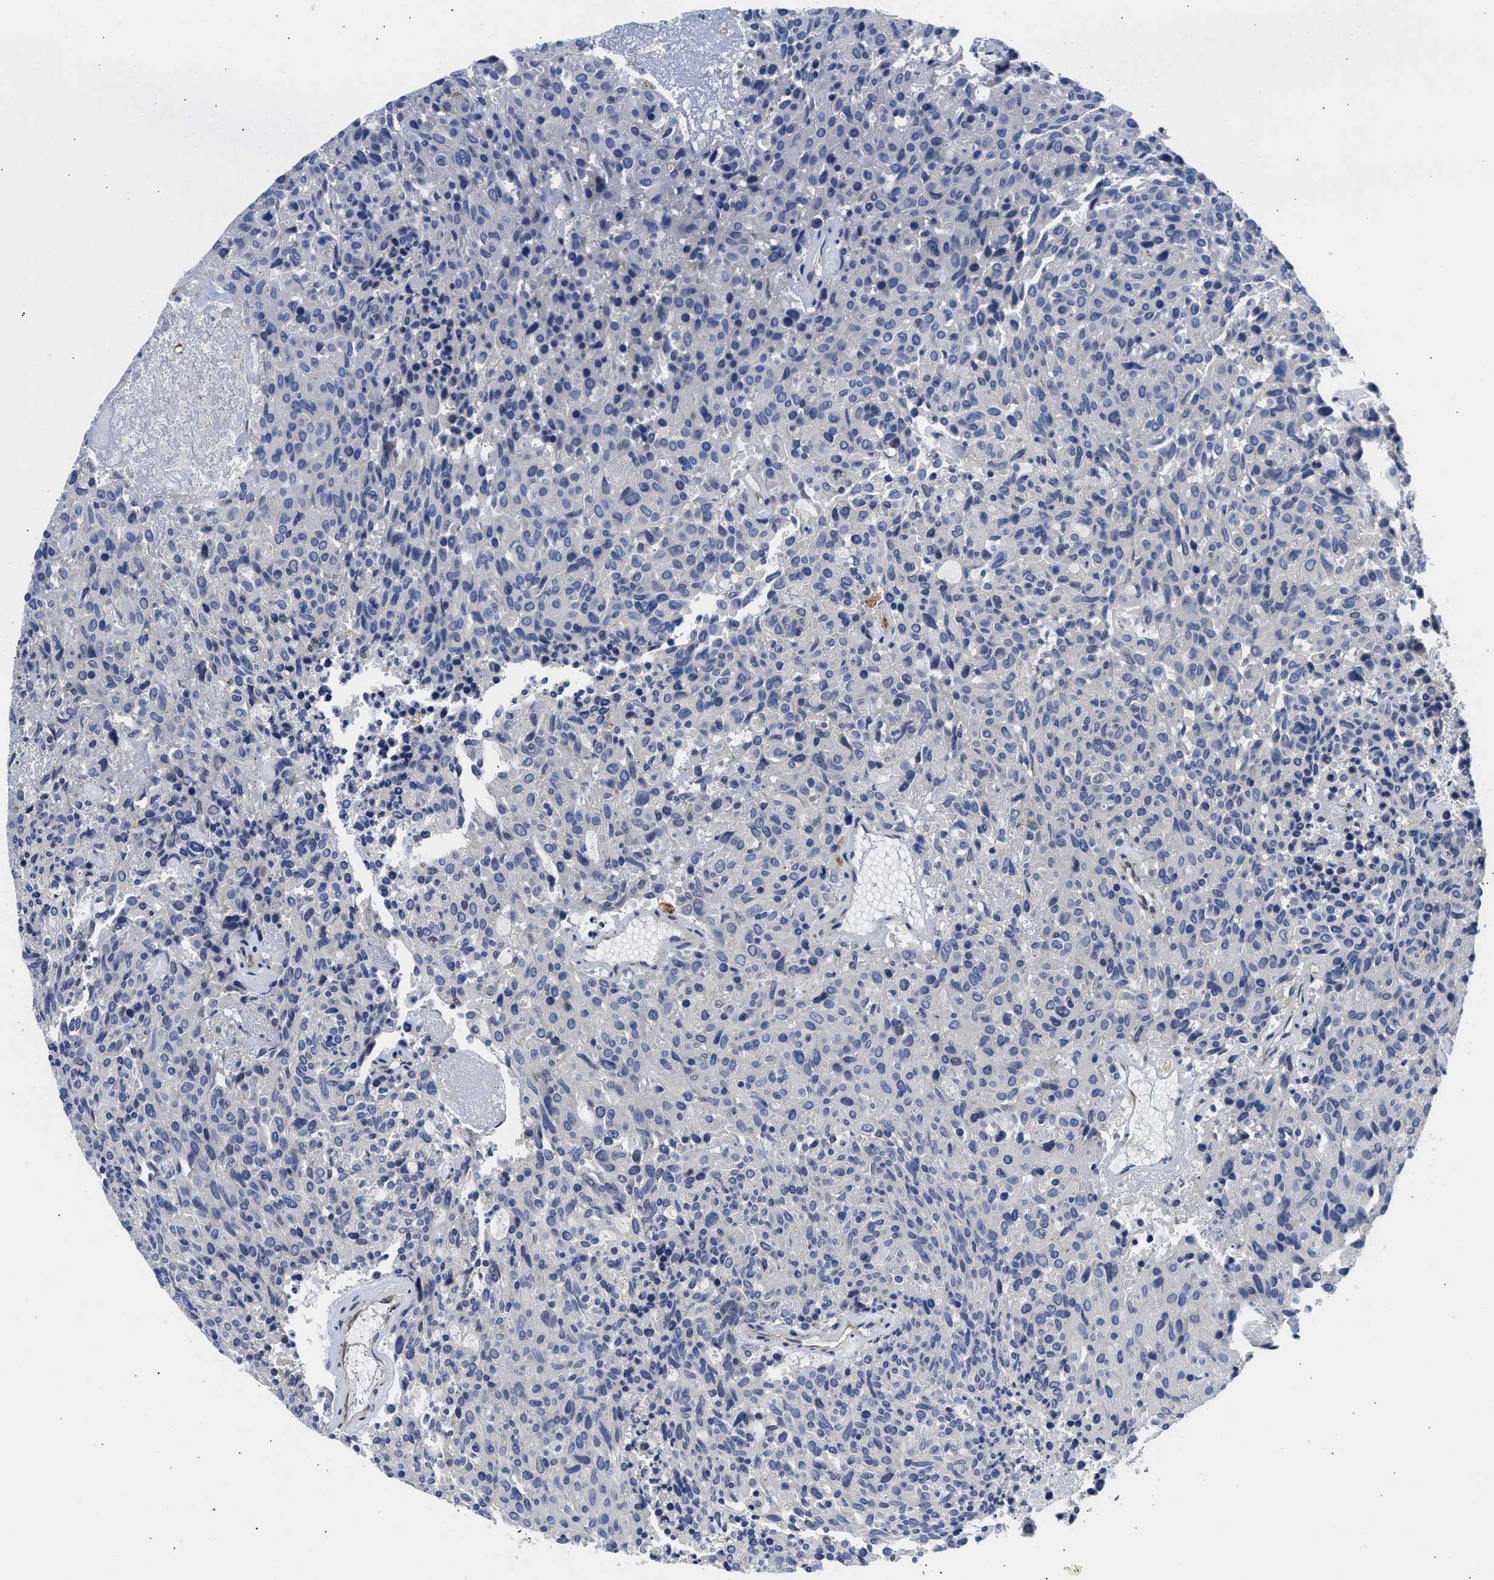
{"staining": {"intensity": "negative", "quantity": "none", "location": "none"}, "tissue": "carcinoid", "cell_type": "Tumor cells", "image_type": "cancer", "snomed": [{"axis": "morphology", "description": "Carcinoid, malignant, NOS"}, {"axis": "topography", "description": "Pancreas"}], "caption": "IHC micrograph of human carcinoid (malignant) stained for a protein (brown), which displays no staining in tumor cells.", "gene": "PPM1L", "patient": {"sex": "female", "age": 54}}